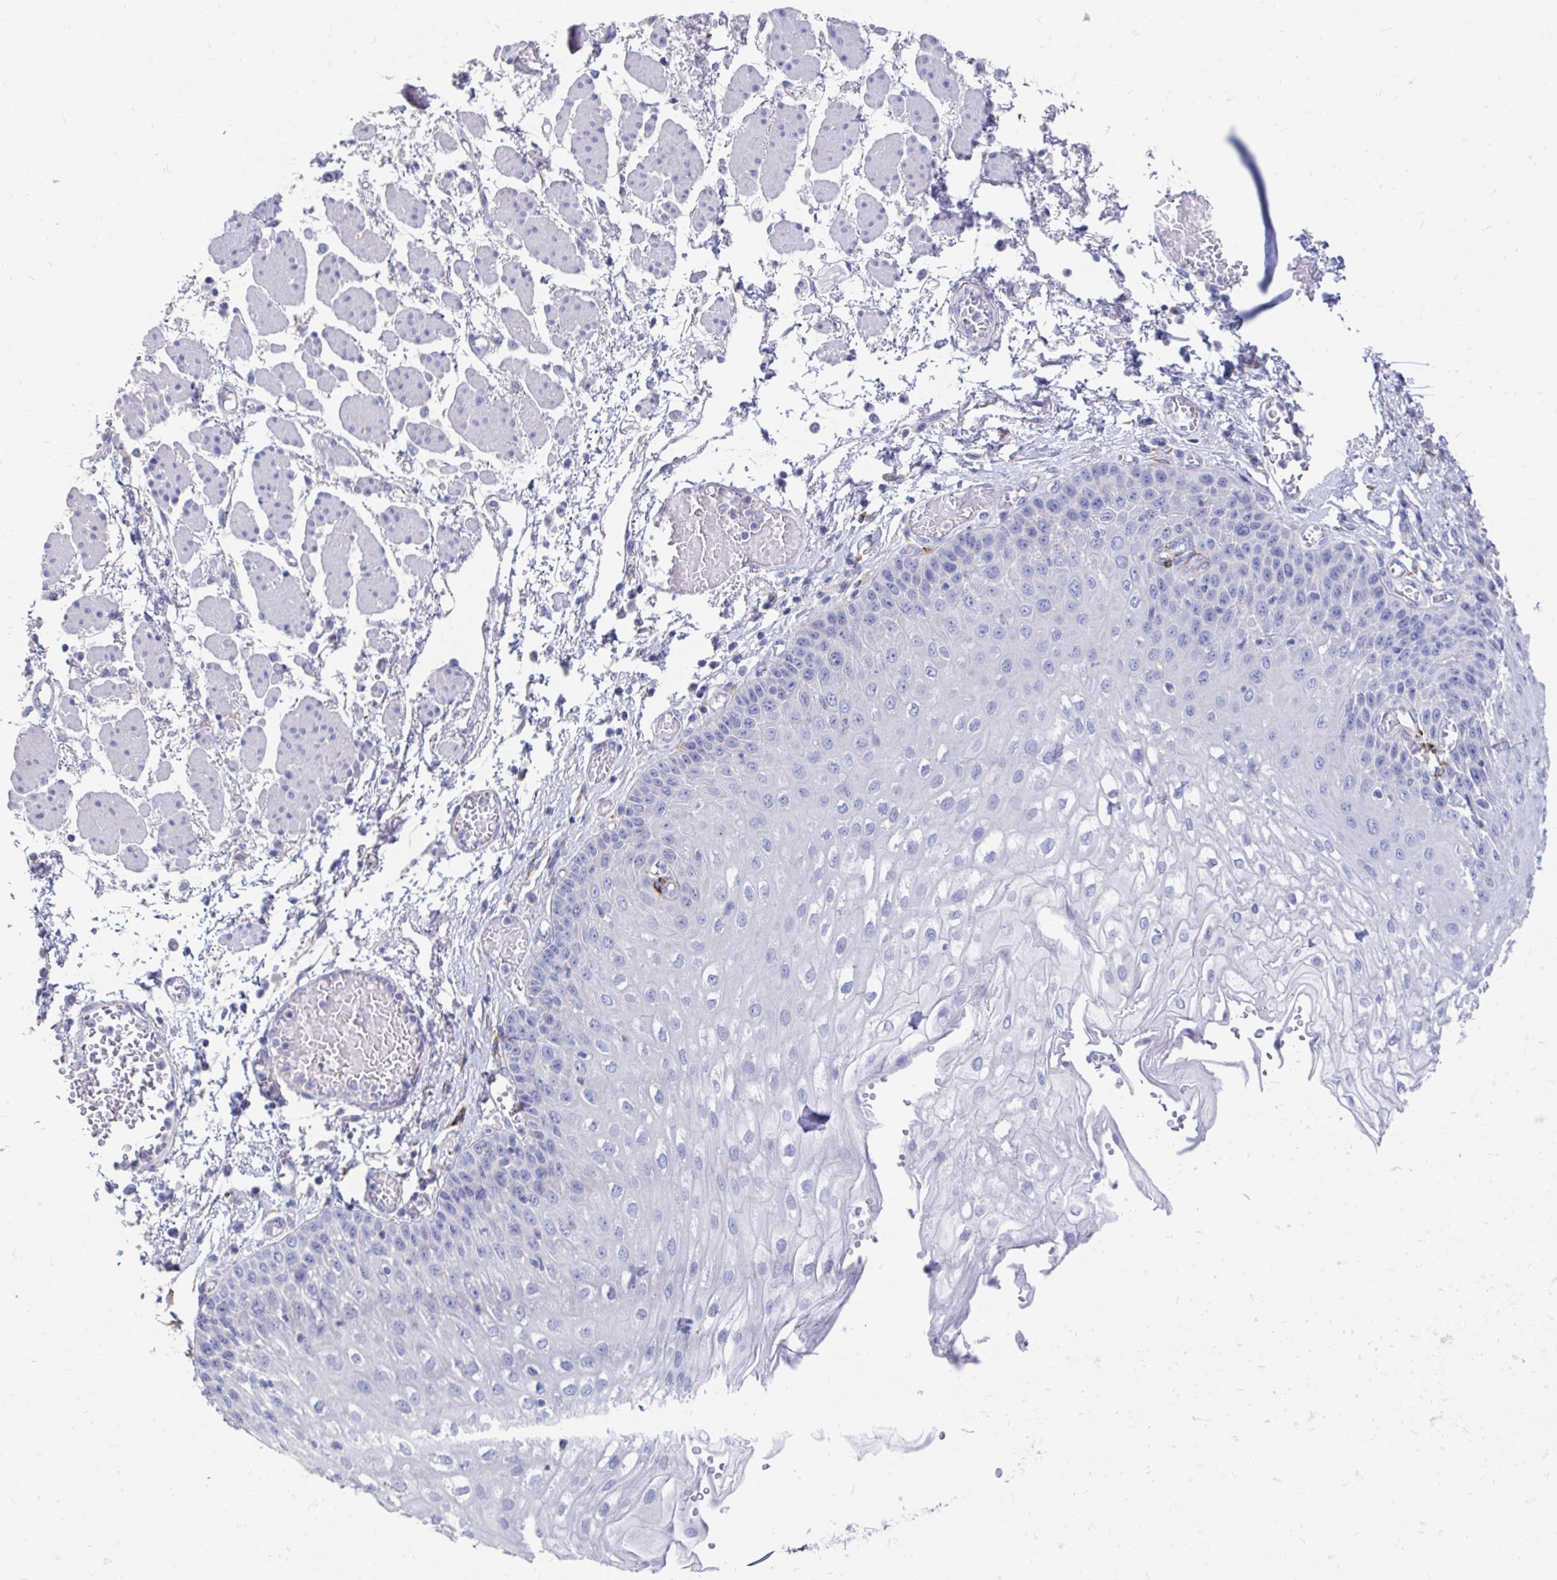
{"staining": {"intensity": "negative", "quantity": "none", "location": "none"}, "tissue": "esophagus", "cell_type": "Squamous epithelial cells", "image_type": "normal", "snomed": [{"axis": "morphology", "description": "Normal tissue, NOS"}, {"axis": "morphology", "description": "Adenocarcinoma, NOS"}, {"axis": "topography", "description": "Esophagus"}], "caption": "The micrograph reveals no staining of squamous epithelial cells in unremarkable esophagus.", "gene": "LAMC3", "patient": {"sex": "male", "age": 81}}